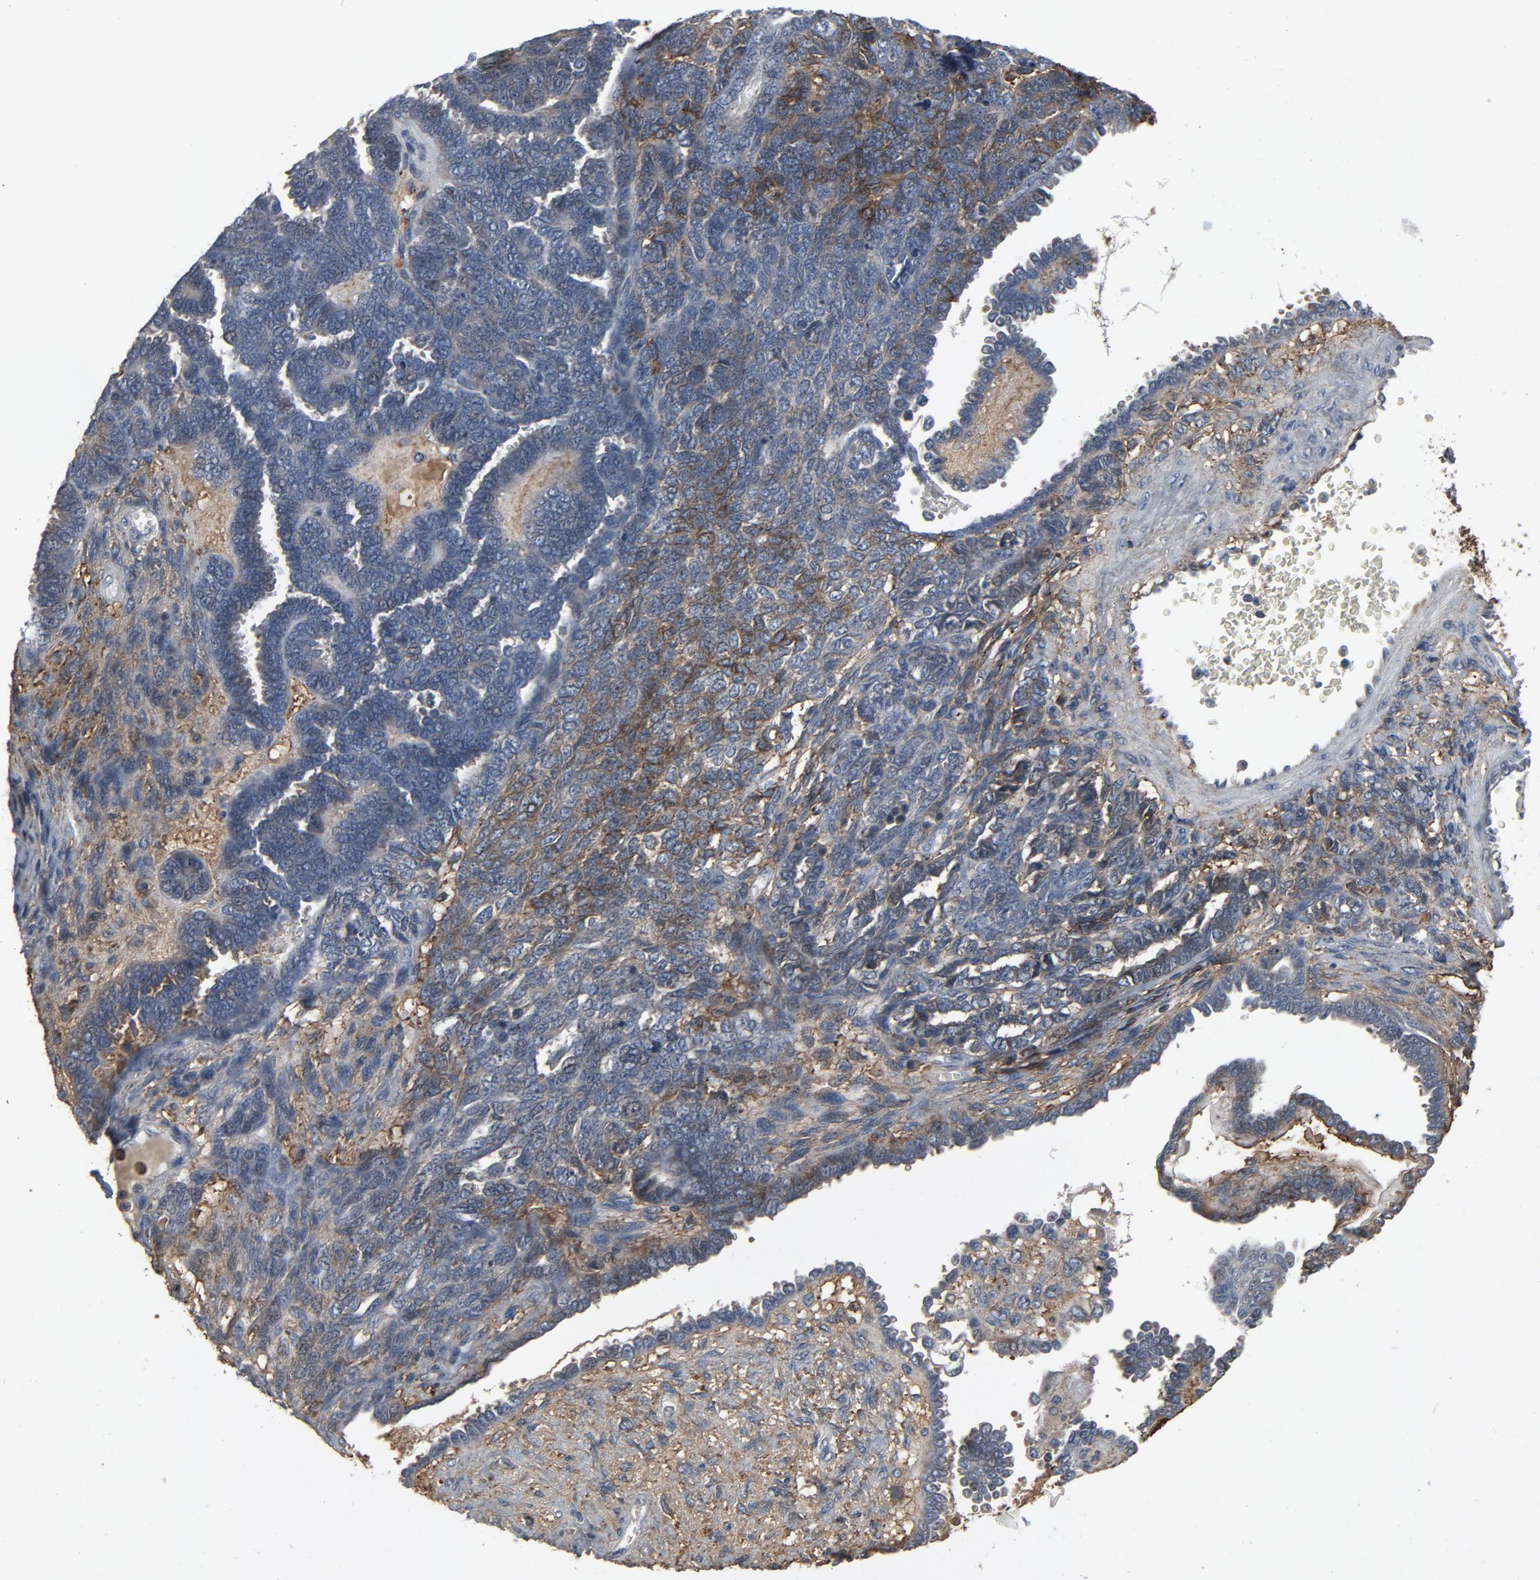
{"staining": {"intensity": "negative", "quantity": "none", "location": "none"}, "tissue": "endometrial cancer", "cell_type": "Tumor cells", "image_type": "cancer", "snomed": [{"axis": "morphology", "description": "Neoplasm, malignant, NOS"}, {"axis": "topography", "description": "Endometrium"}], "caption": "This histopathology image is of endometrial neoplasm (malignant) stained with immunohistochemistry (IHC) to label a protein in brown with the nuclei are counter-stained blue. There is no expression in tumor cells.", "gene": "PDZD4", "patient": {"sex": "female", "age": 74}}